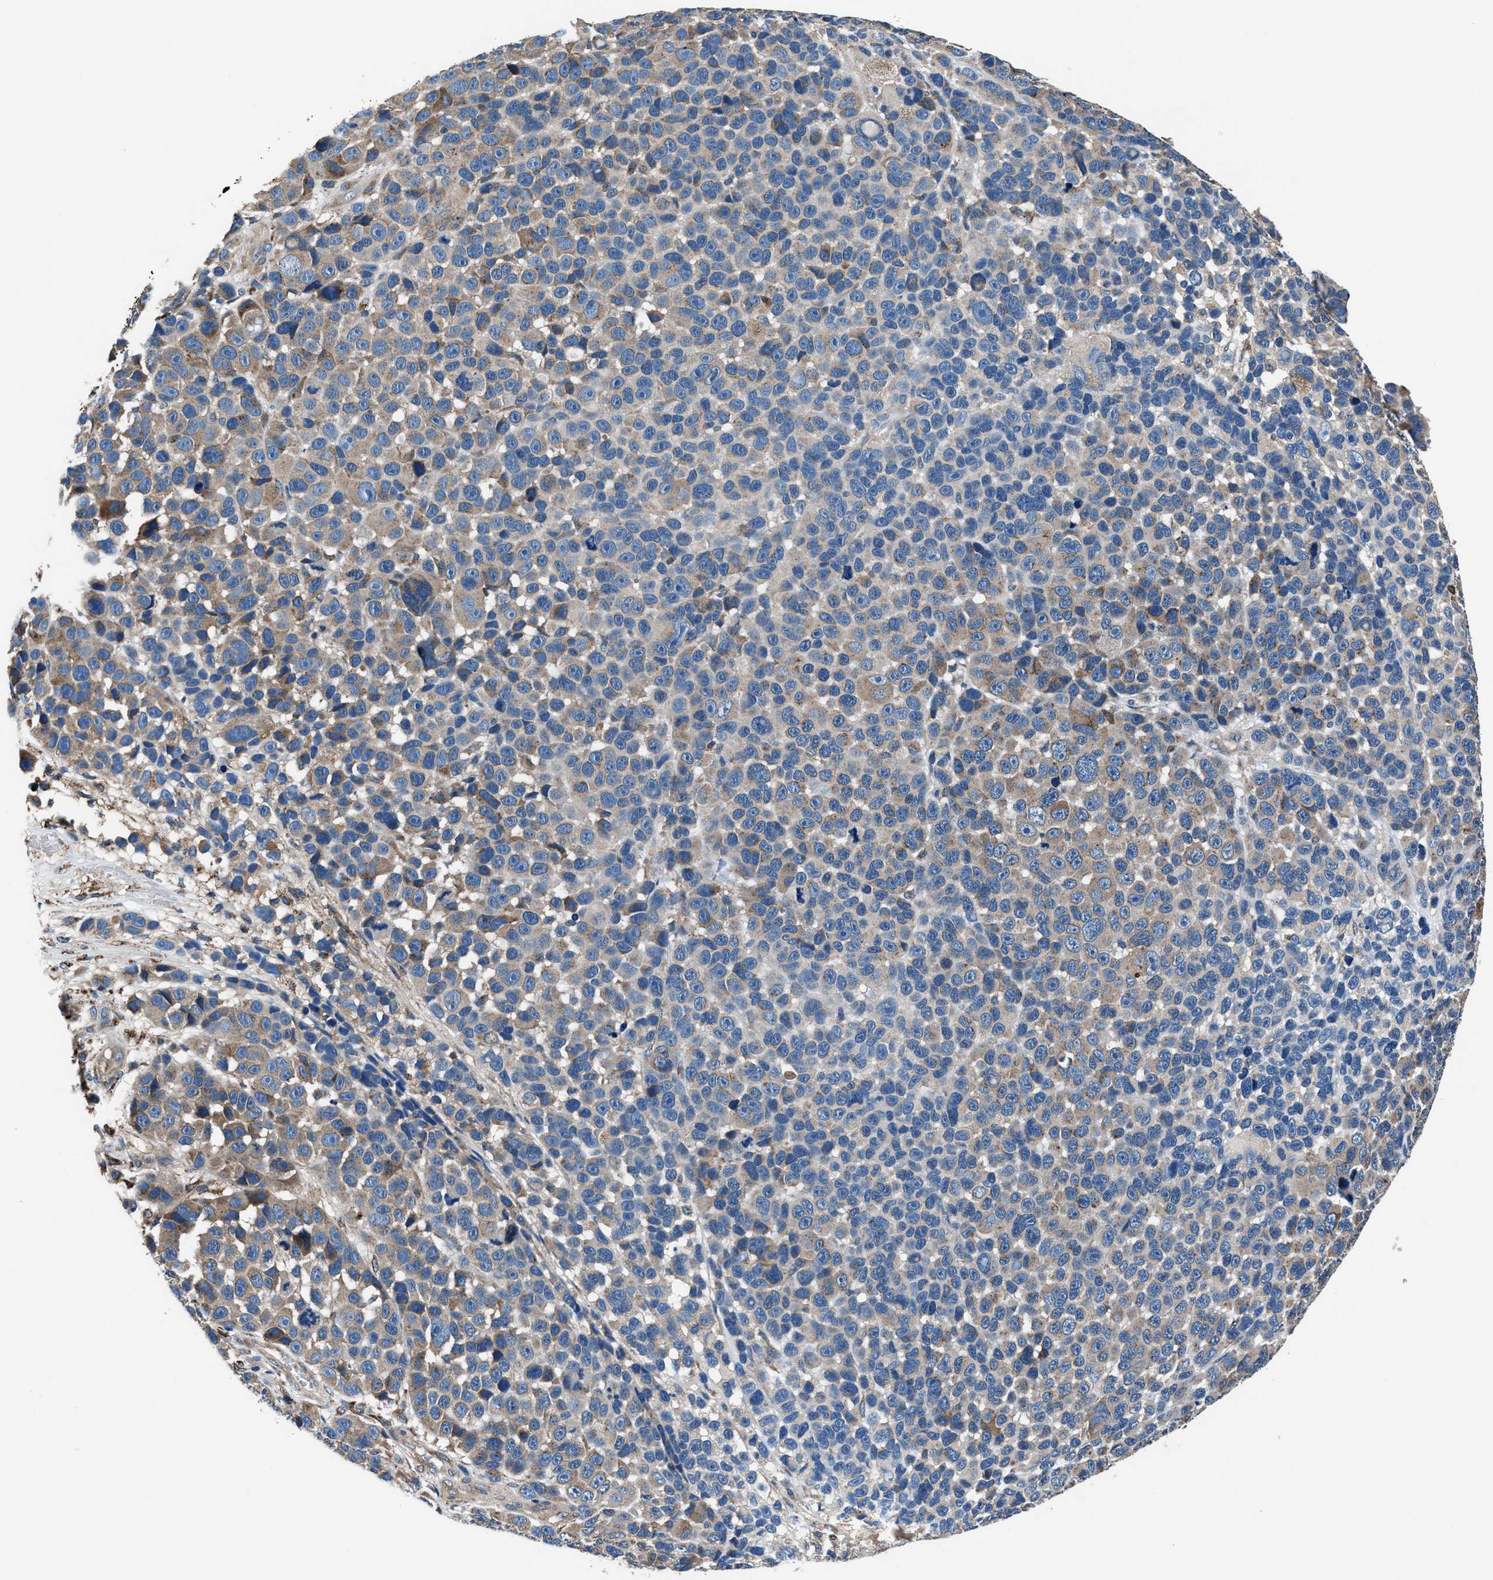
{"staining": {"intensity": "weak", "quantity": "25%-75%", "location": "cytoplasmic/membranous"}, "tissue": "melanoma", "cell_type": "Tumor cells", "image_type": "cancer", "snomed": [{"axis": "morphology", "description": "Malignant melanoma, NOS"}, {"axis": "topography", "description": "Skin"}], "caption": "The immunohistochemical stain shows weak cytoplasmic/membranous staining in tumor cells of malignant melanoma tissue.", "gene": "PRTFDC1", "patient": {"sex": "male", "age": 53}}